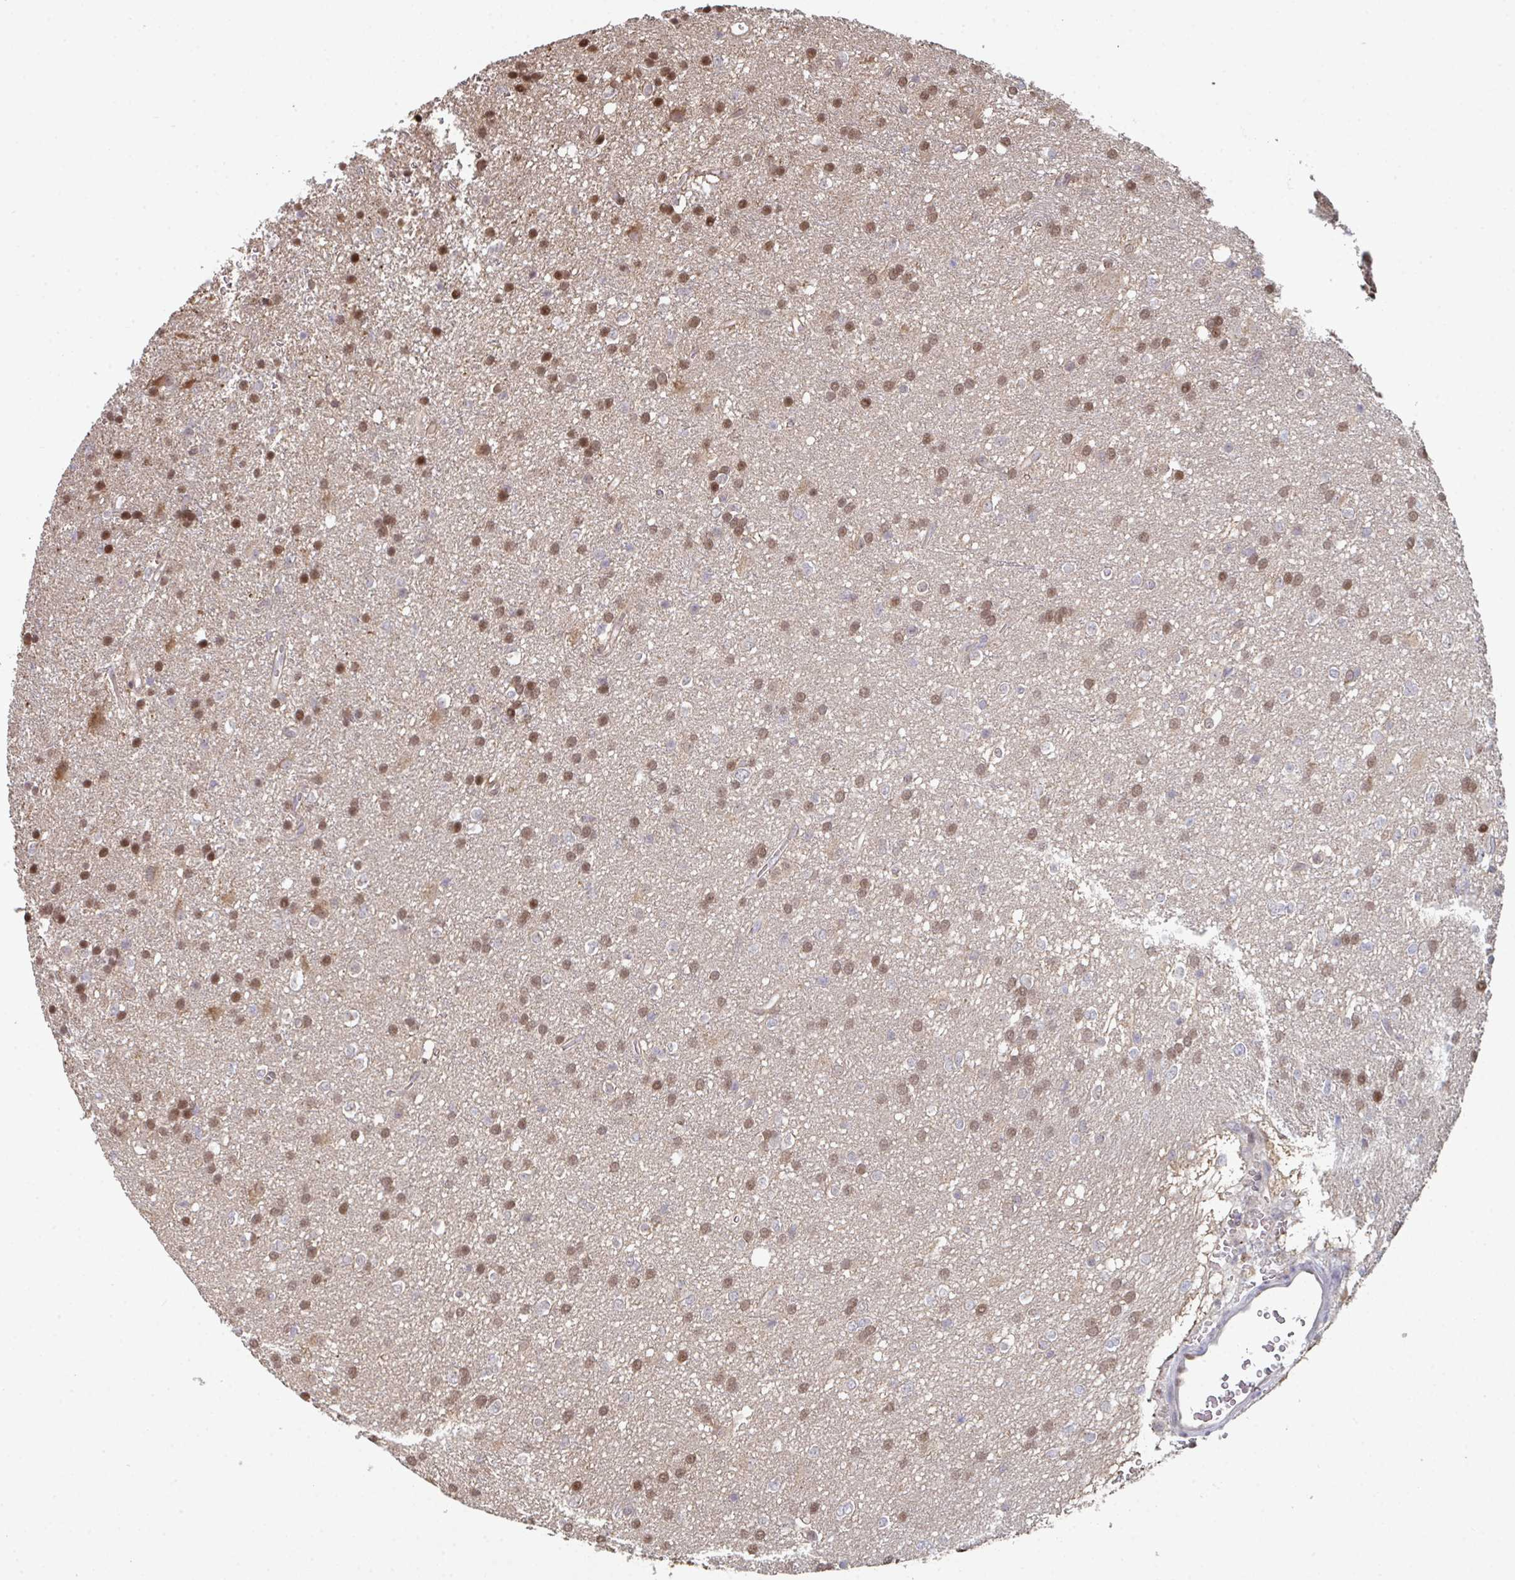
{"staining": {"intensity": "moderate", "quantity": ">75%", "location": "nuclear"}, "tissue": "glioma", "cell_type": "Tumor cells", "image_type": "cancer", "snomed": [{"axis": "morphology", "description": "Glioma, malignant, Low grade"}, {"axis": "topography", "description": "Brain"}], "caption": "Moderate nuclear positivity for a protein is identified in approximately >75% of tumor cells of malignant glioma (low-grade) using immunohistochemistry (IHC).", "gene": "ACD", "patient": {"sex": "female", "age": 33}}